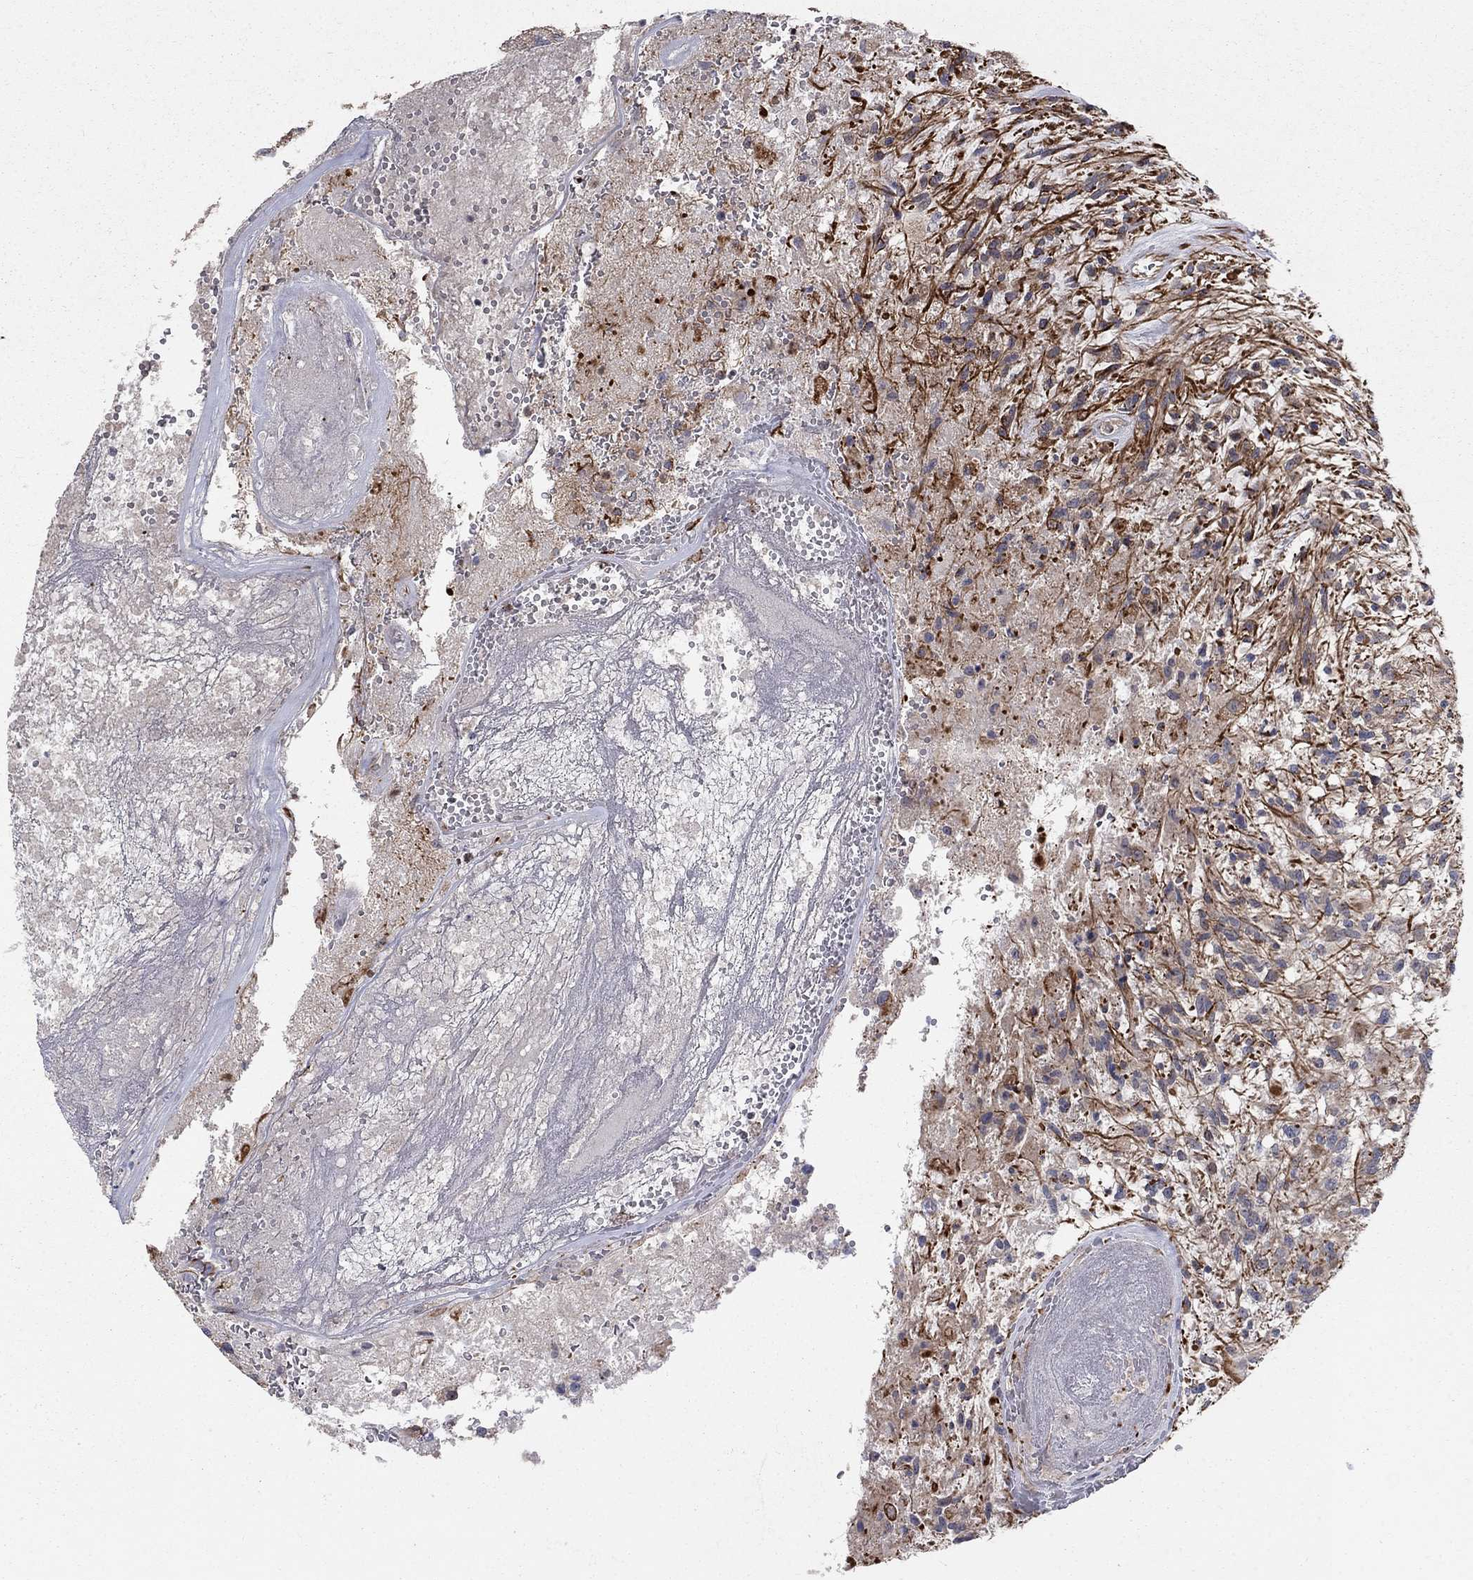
{"staining": {"intensity": "negative", "quantity": "none", "location": "none"}, "tissue": "glioma", "cell_type": "Tumor cells", "image_type": "cancer", "snomed": [{"axis": "morphology", "description": "Glioma, malignant, High grade"}, {"axis": "topography", "description": "Brain"}], "caption": "A photomicrograph of human malignant glioma (high-grade) is negative for staining in tumor cells.", "gene": "MSRA", "patient": {"sex": "male", "age": 56}}